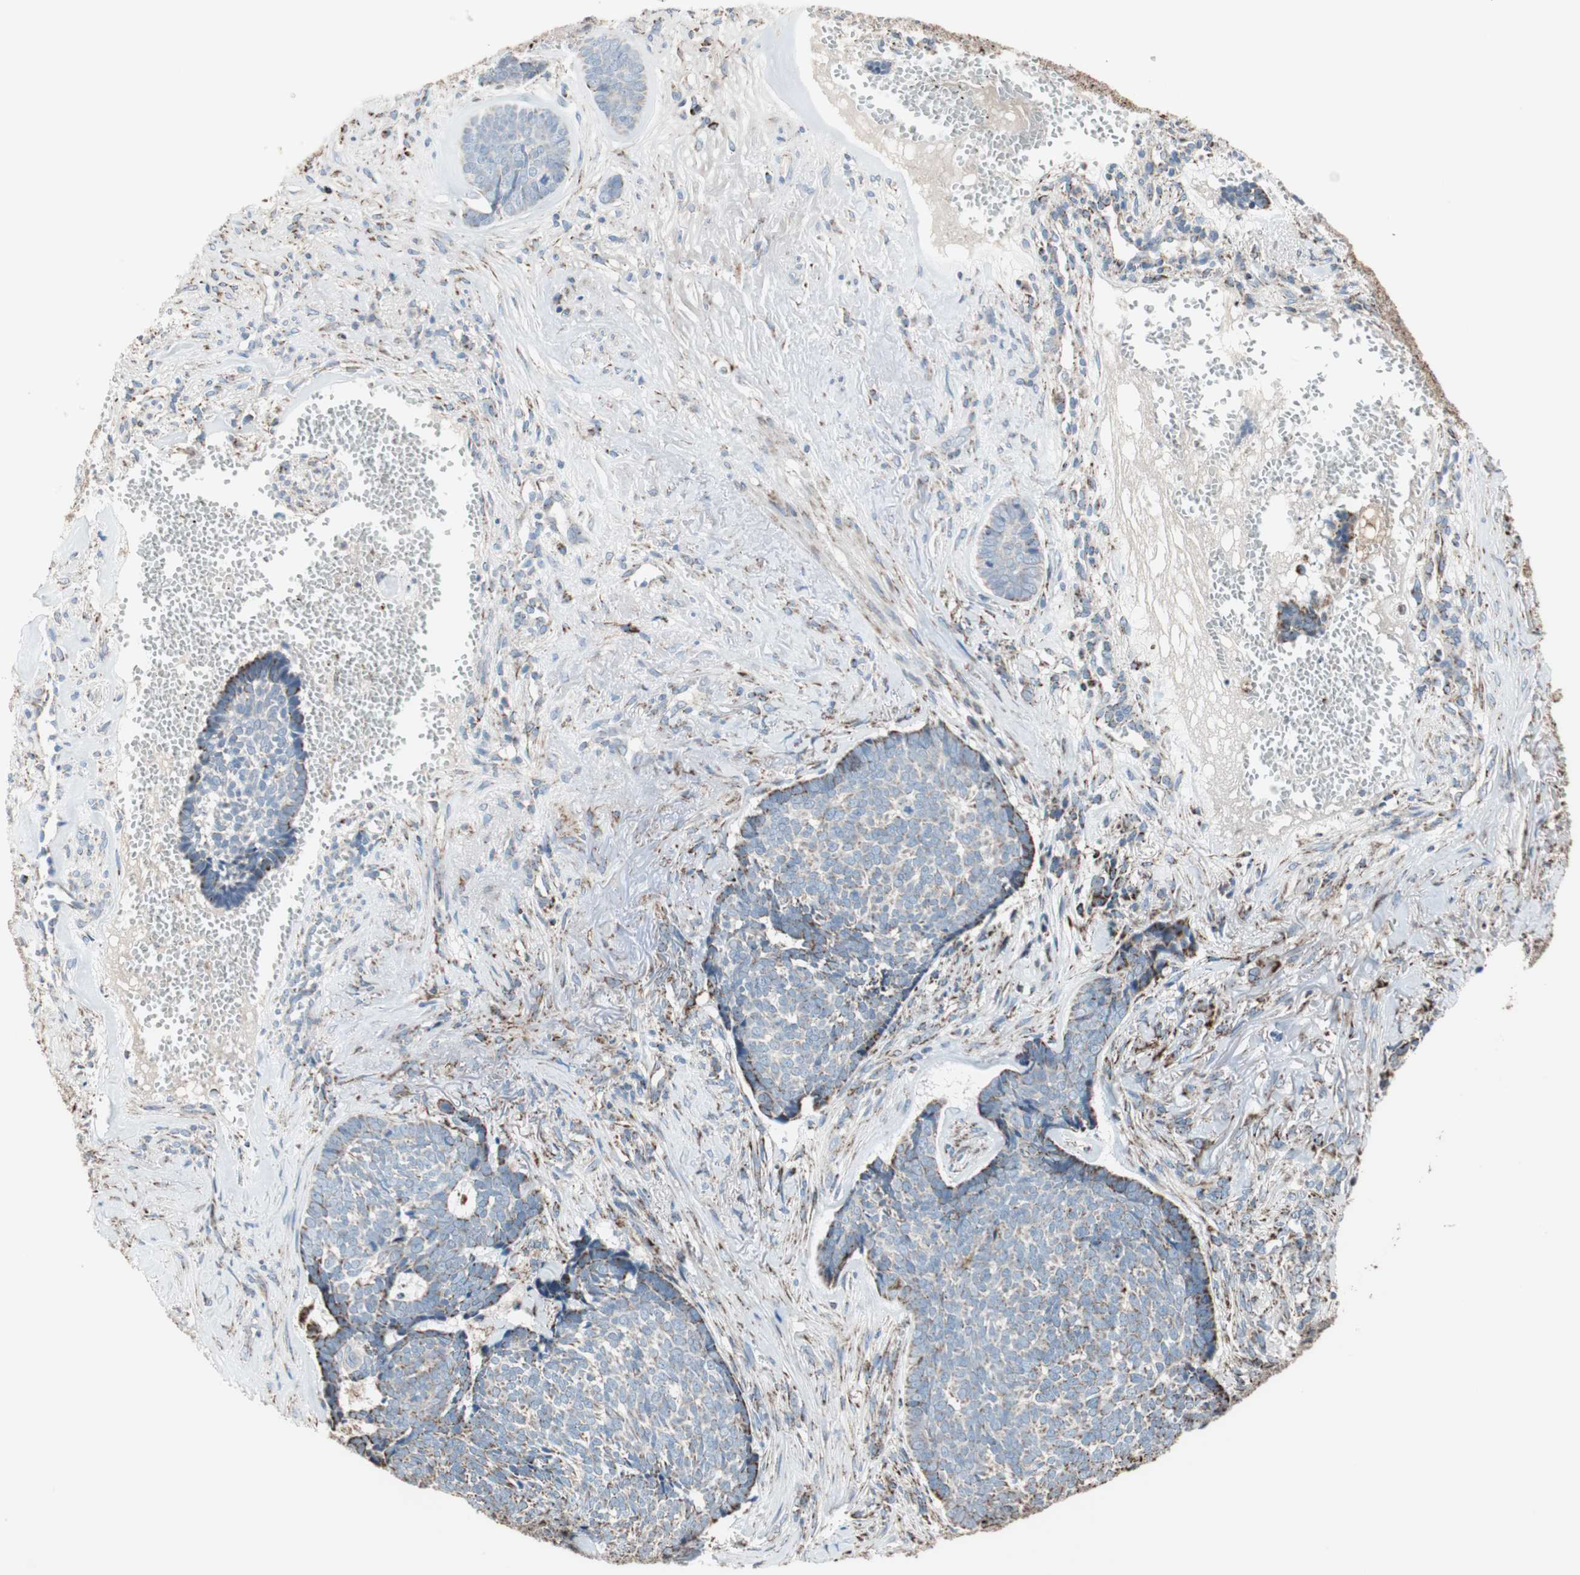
{"staining": {"intensity": "moderate", "quantity": "25%-75%", "location": "cytoplasmic/membranous"}, "tissue": "skin cancer", "cell_type": "Tumor cells", "image_type": "cancer", "snomed": [{"axis": "morphology", "description": "Basal cell carcinoma"}, {"axis": "topography", "description": "Skin"}], "caption": "A medium amount of moderate cytoplasmic/membranous expression is seen in about 25%-75% of tumor cells in basal cell carcinoma (skin) tissue.", "gene": "PCSK4", "patient": {"sex": "male", "age": 84}}